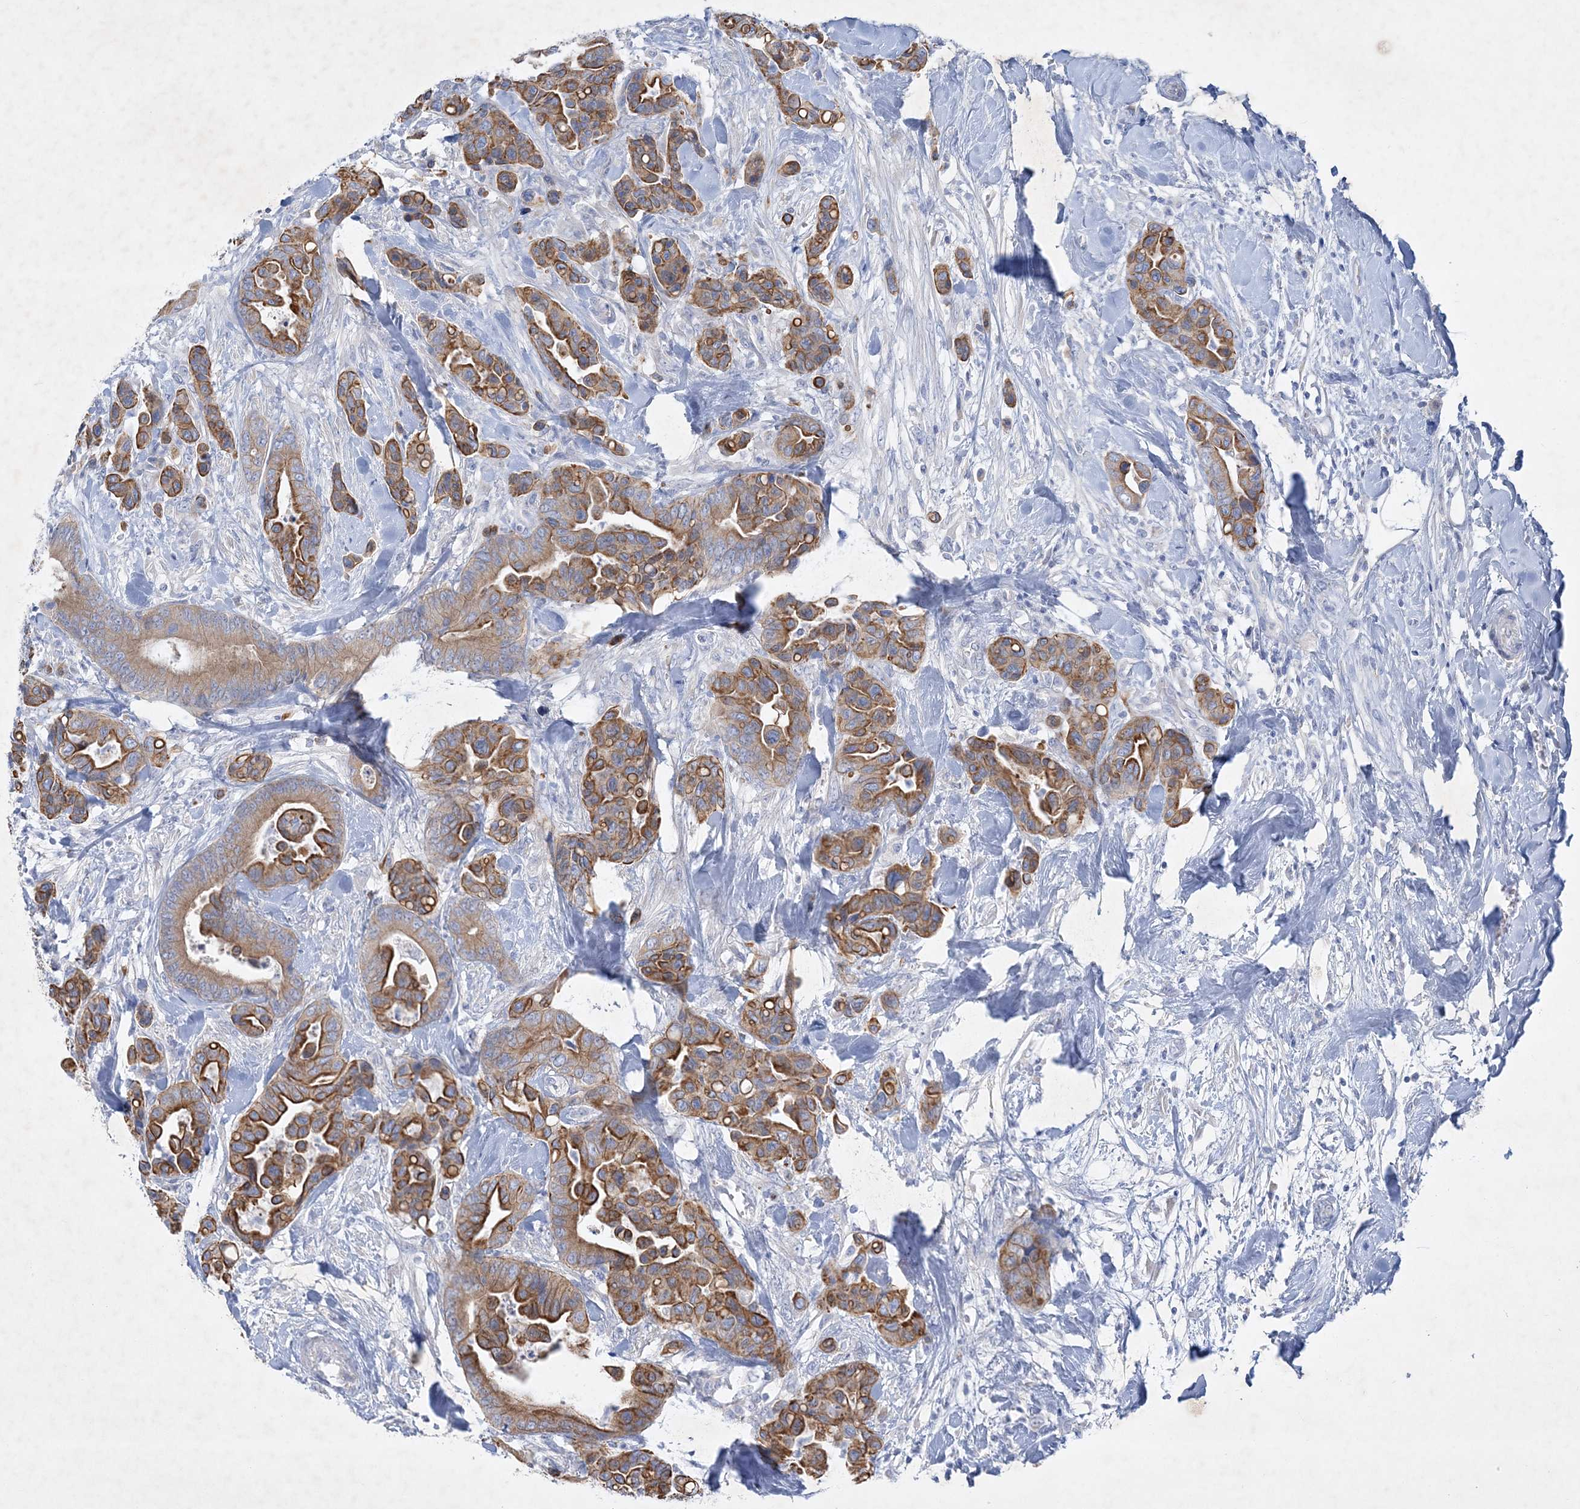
{"staining": {"intensity": "moderate", "quantity": ">75%", "location": "cytoplasmic/membranous"}, "tissue": "colorectal cancer", "cell_type": "Tumor cells", "image_type": "cancer", "snomed": [{"axis": "morphology", "description": "Normal tissue, NOS"}, {"axis": "morphology", "description": "Adenocarcinoma, NOS"}, {"axis": "topography", "description": "Colon"}], "caption": "Immunohistochemical staining of colorectal adenocarcinoma reveals moderate cytoplasmic/membranous protein positivity in about >75% of tumor cells. The protein is shown in brown color, while the nuclei are stained blue.", "gene": "FARSB", "patient": {"sex": "male", "age": 82}}